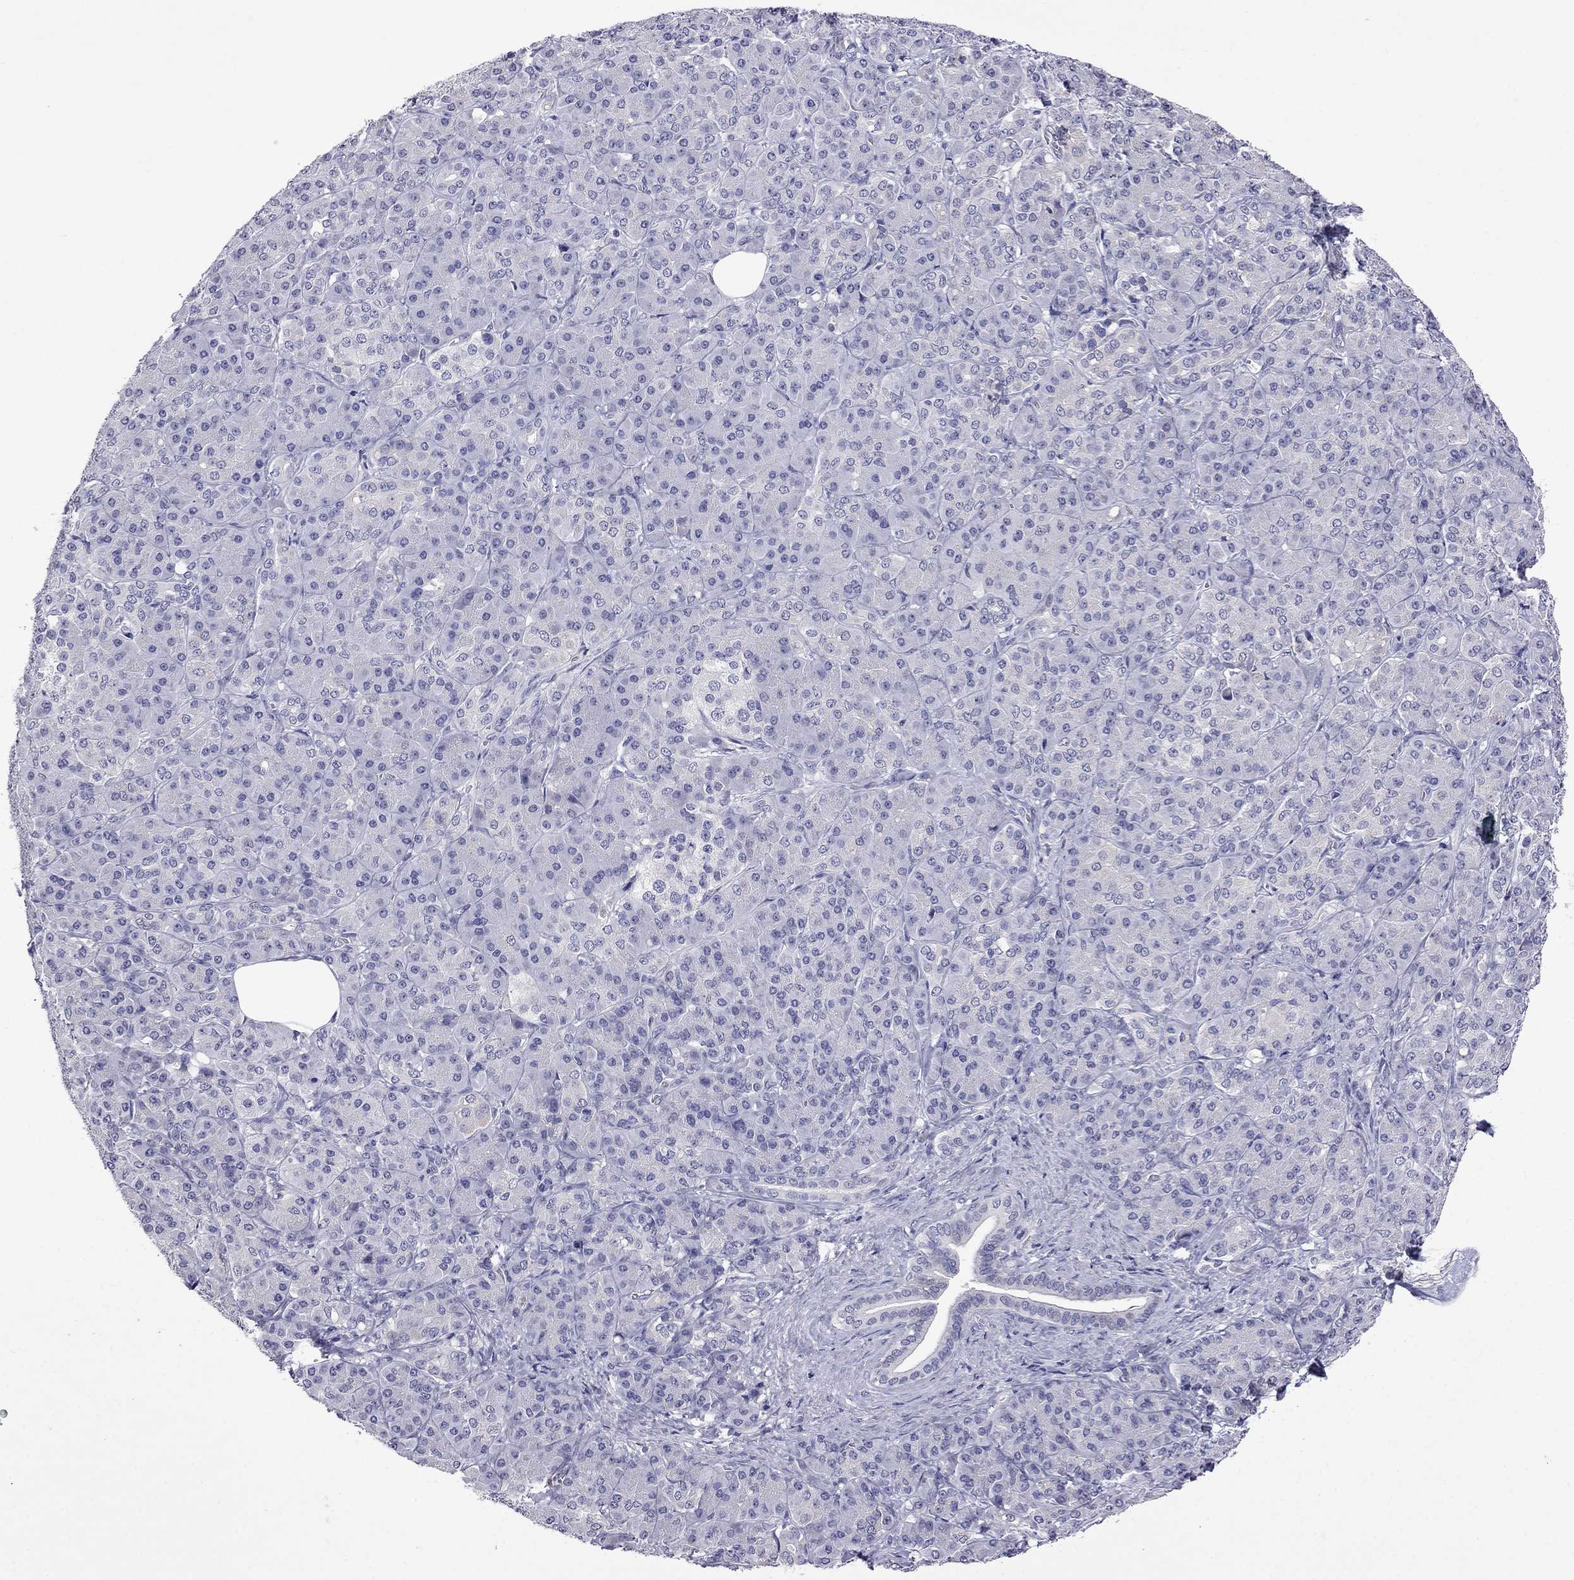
{"staining": {"intensity": "negative", "quantity": "none", "location": "none"}, "tissue": "pancreatic cancer", "cell_type": "Tumor cells", "image_type": "cancer", "snomed": [{"axis": "morphology", "description": "Normal tissue, NOS"}, {"axis": "morphology", "description": "Inflammation, NOS"}, {"axis": "morphology", "description": "Adenocarcinoma, NOS"}, {"axis": "topography", "description": "Pancreas"}], "caption": "Micrograph shows no significant protein expression in tumor cells of adenocarcinoma (pancreatic). Nuclei are stained in blue.", "gene": "STAR", "patient": {"sex": "male", "age": 57}}